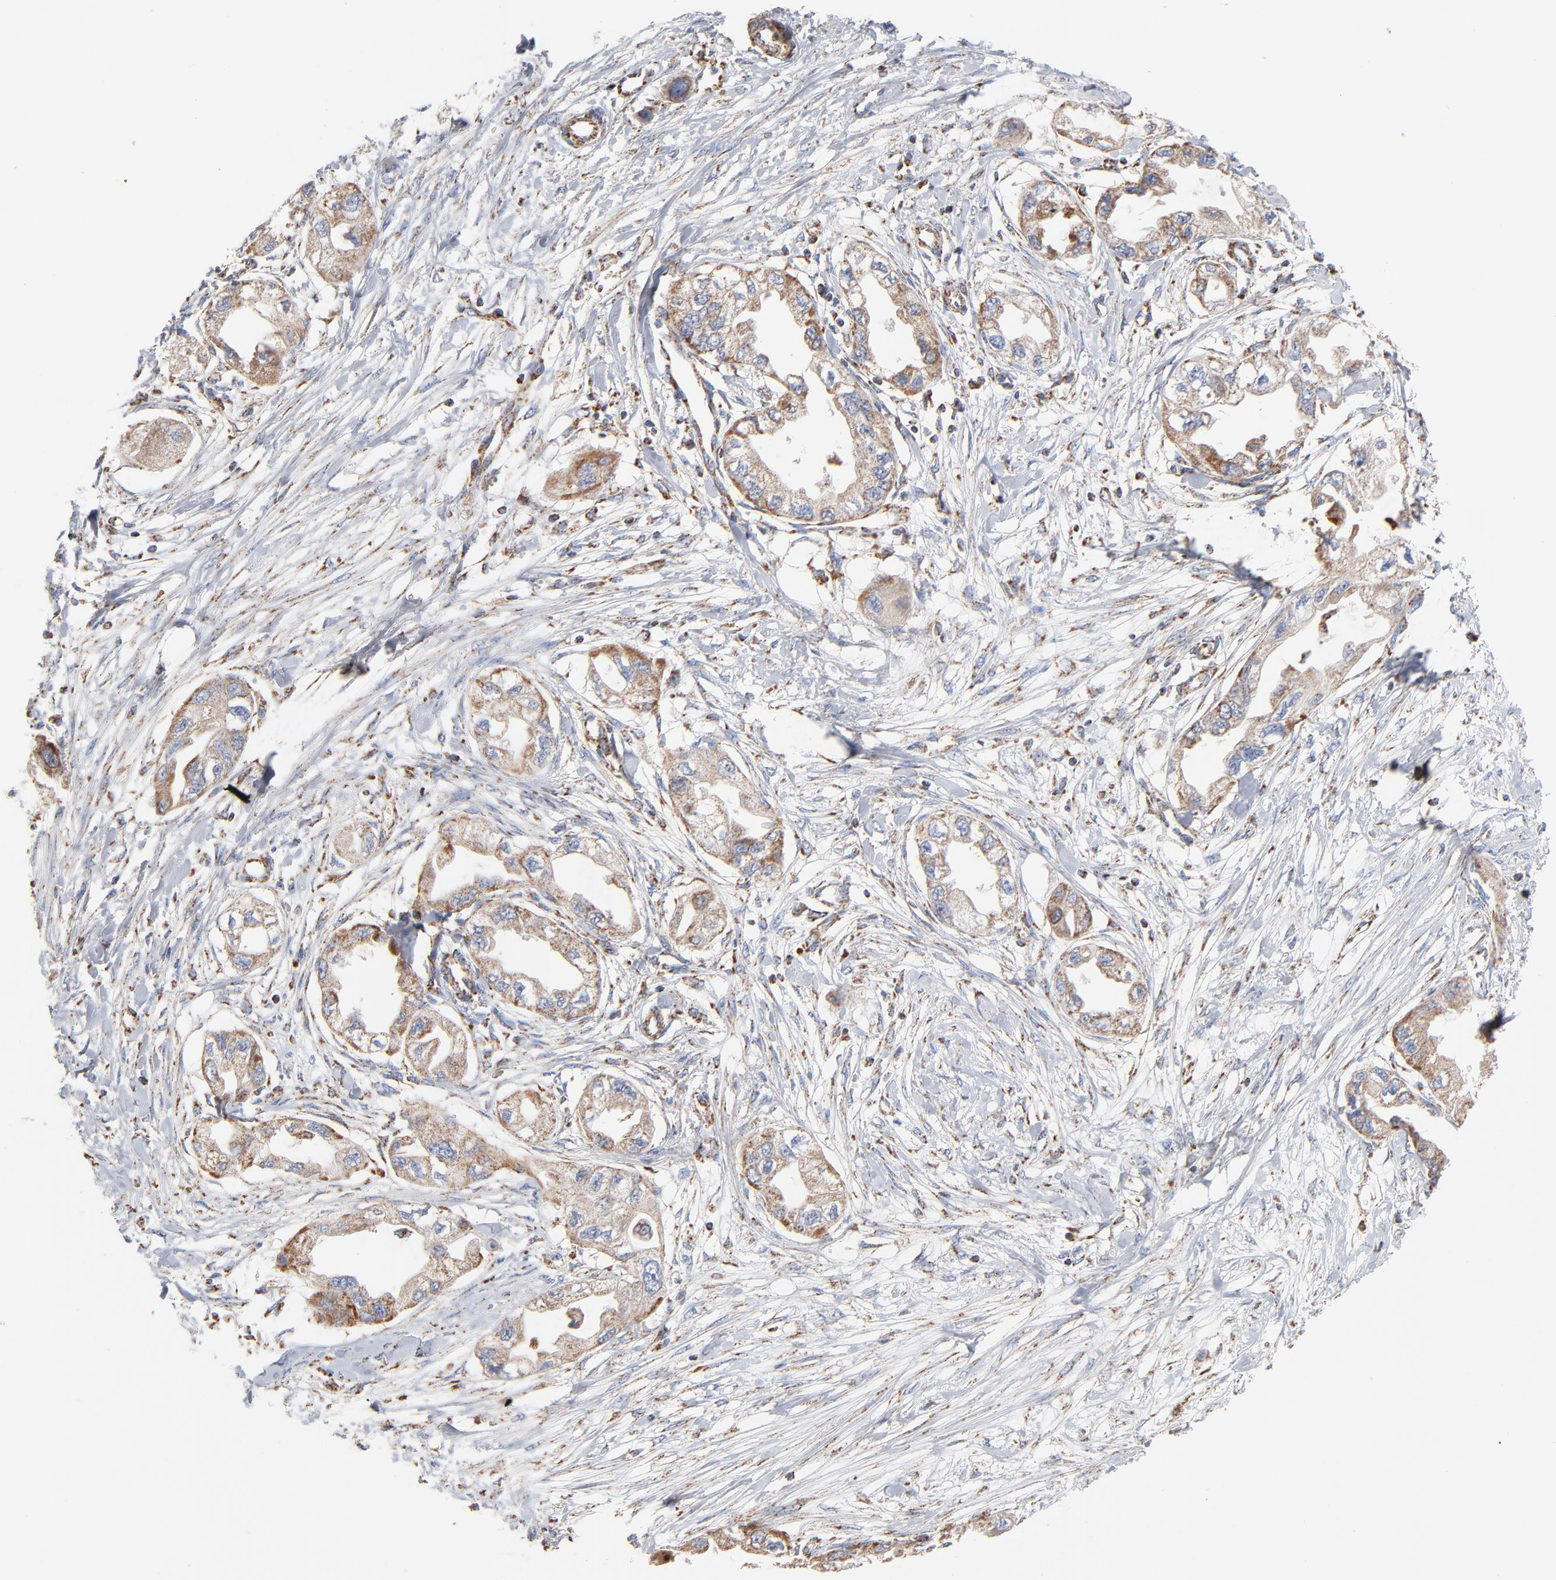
{"staining": {"intensity": "strong", "quantity": ">75%", "location": "cytoplasmic/membranous"}, "tissue": "endometrial cancer", "cell_type": "Tumor cells", "image_type": "cancer", "snomed": [{"axis": "morphology", "description": "Adenocarcinoma, NOS"}, {"axis": "topography", "description": "Endometrium"}], "caption": "IHC of human endometrial cancer shows high levels of strong cytoplasmic/membranous positivity in approximately >75% of tumor cells.", "gene": "UQCRC1", "patient": {"sex": "female", "age": 67}}